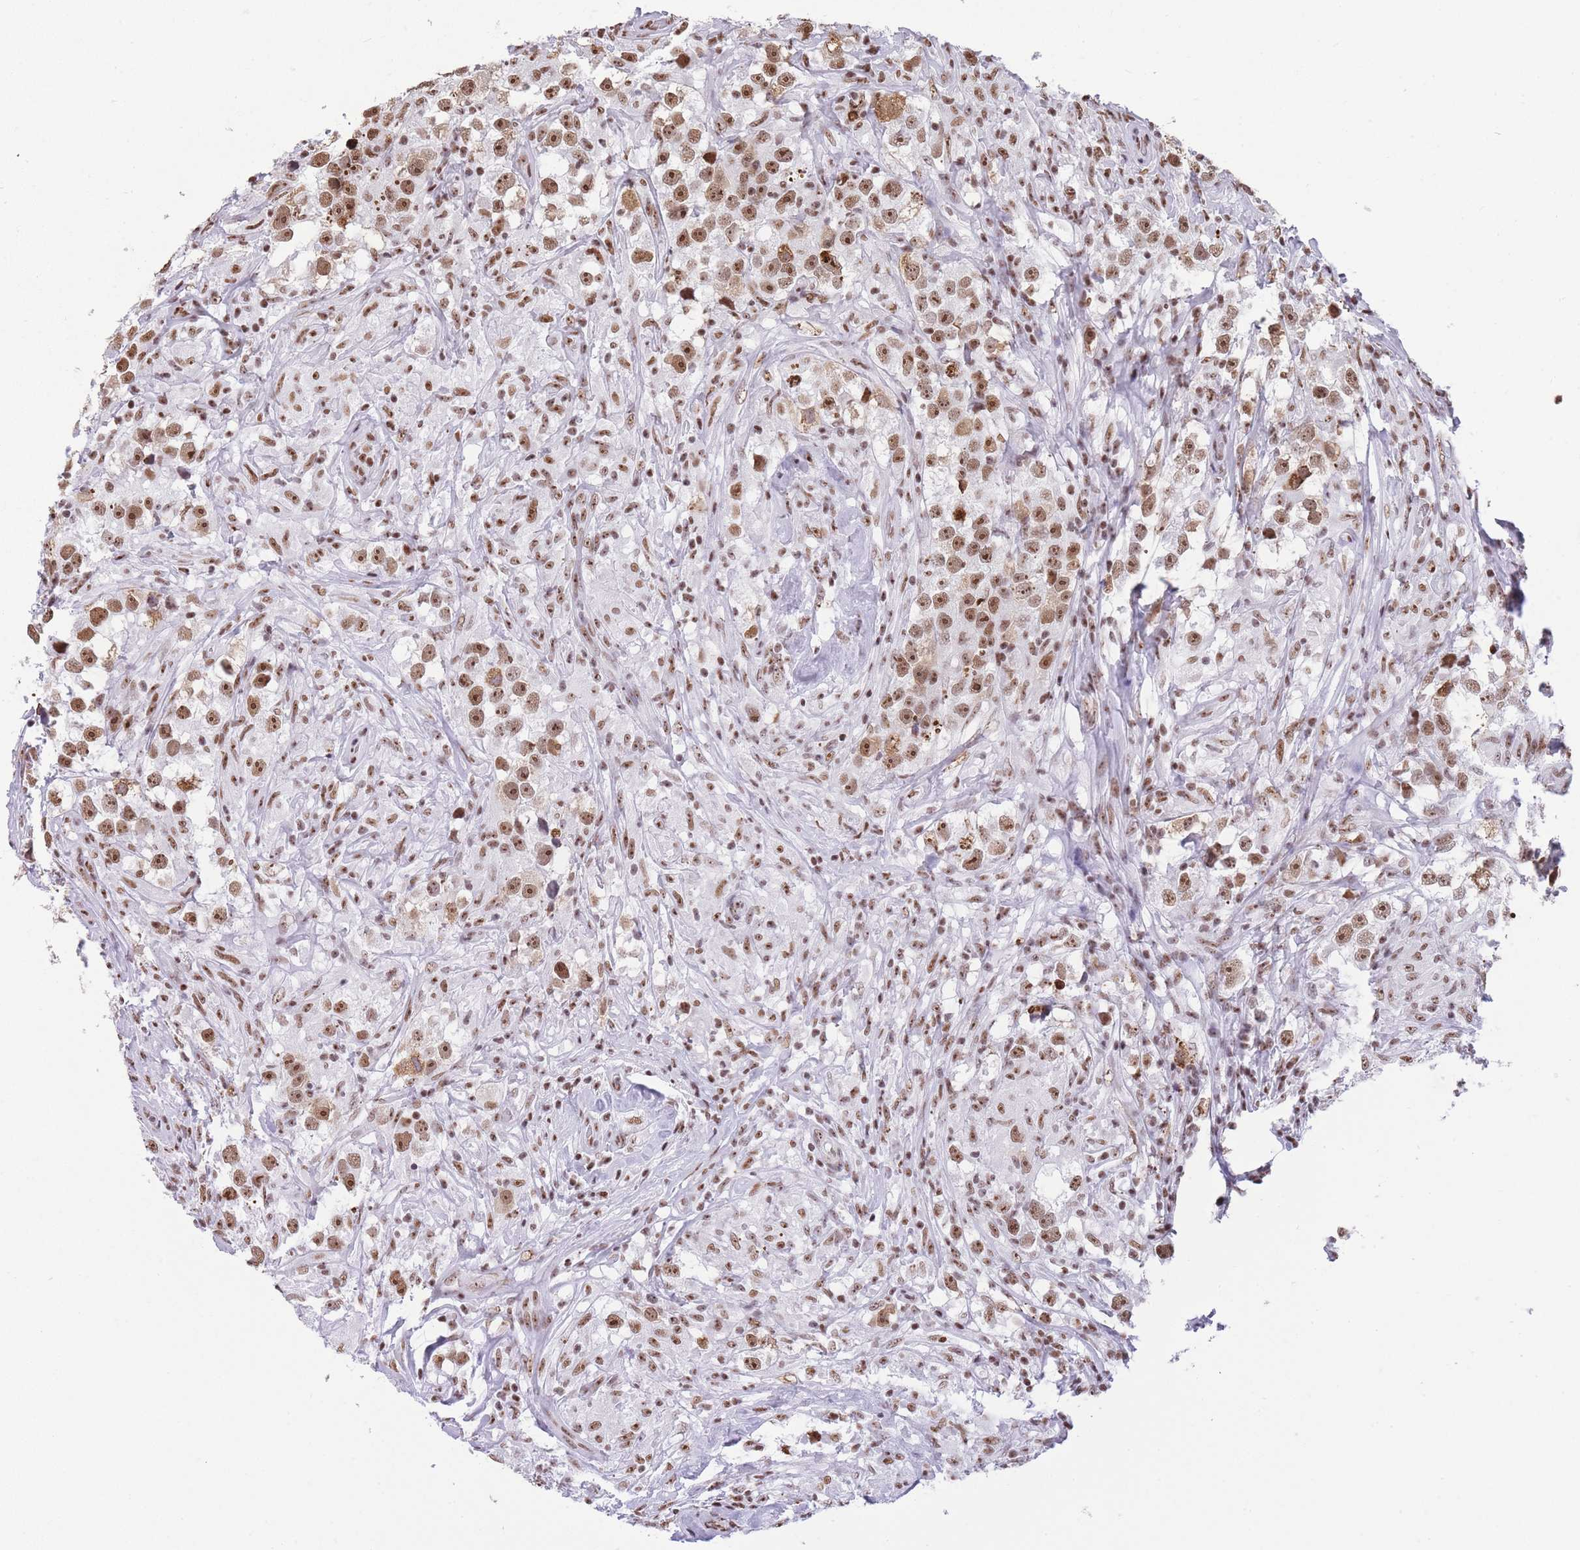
{"staining": {"intensity": "moderate", "quantity": ">75%", "location": "nuclear"}, "tissue": "testis cancer", "cell_type": "Tumor cells", "image_type": "cancer", "snomed": [{"axis": "morphology", "description": "Seminoma, NOS"}, {"axis": "topography", "description": "Testis"}], "caption": "Immunohistochemistry histopathology image of human testis seminoma stained for a protein (brown), which displays medium levels of moderate nuclear staining in approximately >75% of tumor cells.", "gene": "EVC2", "patient": {"sex": "male", "age": 46}}